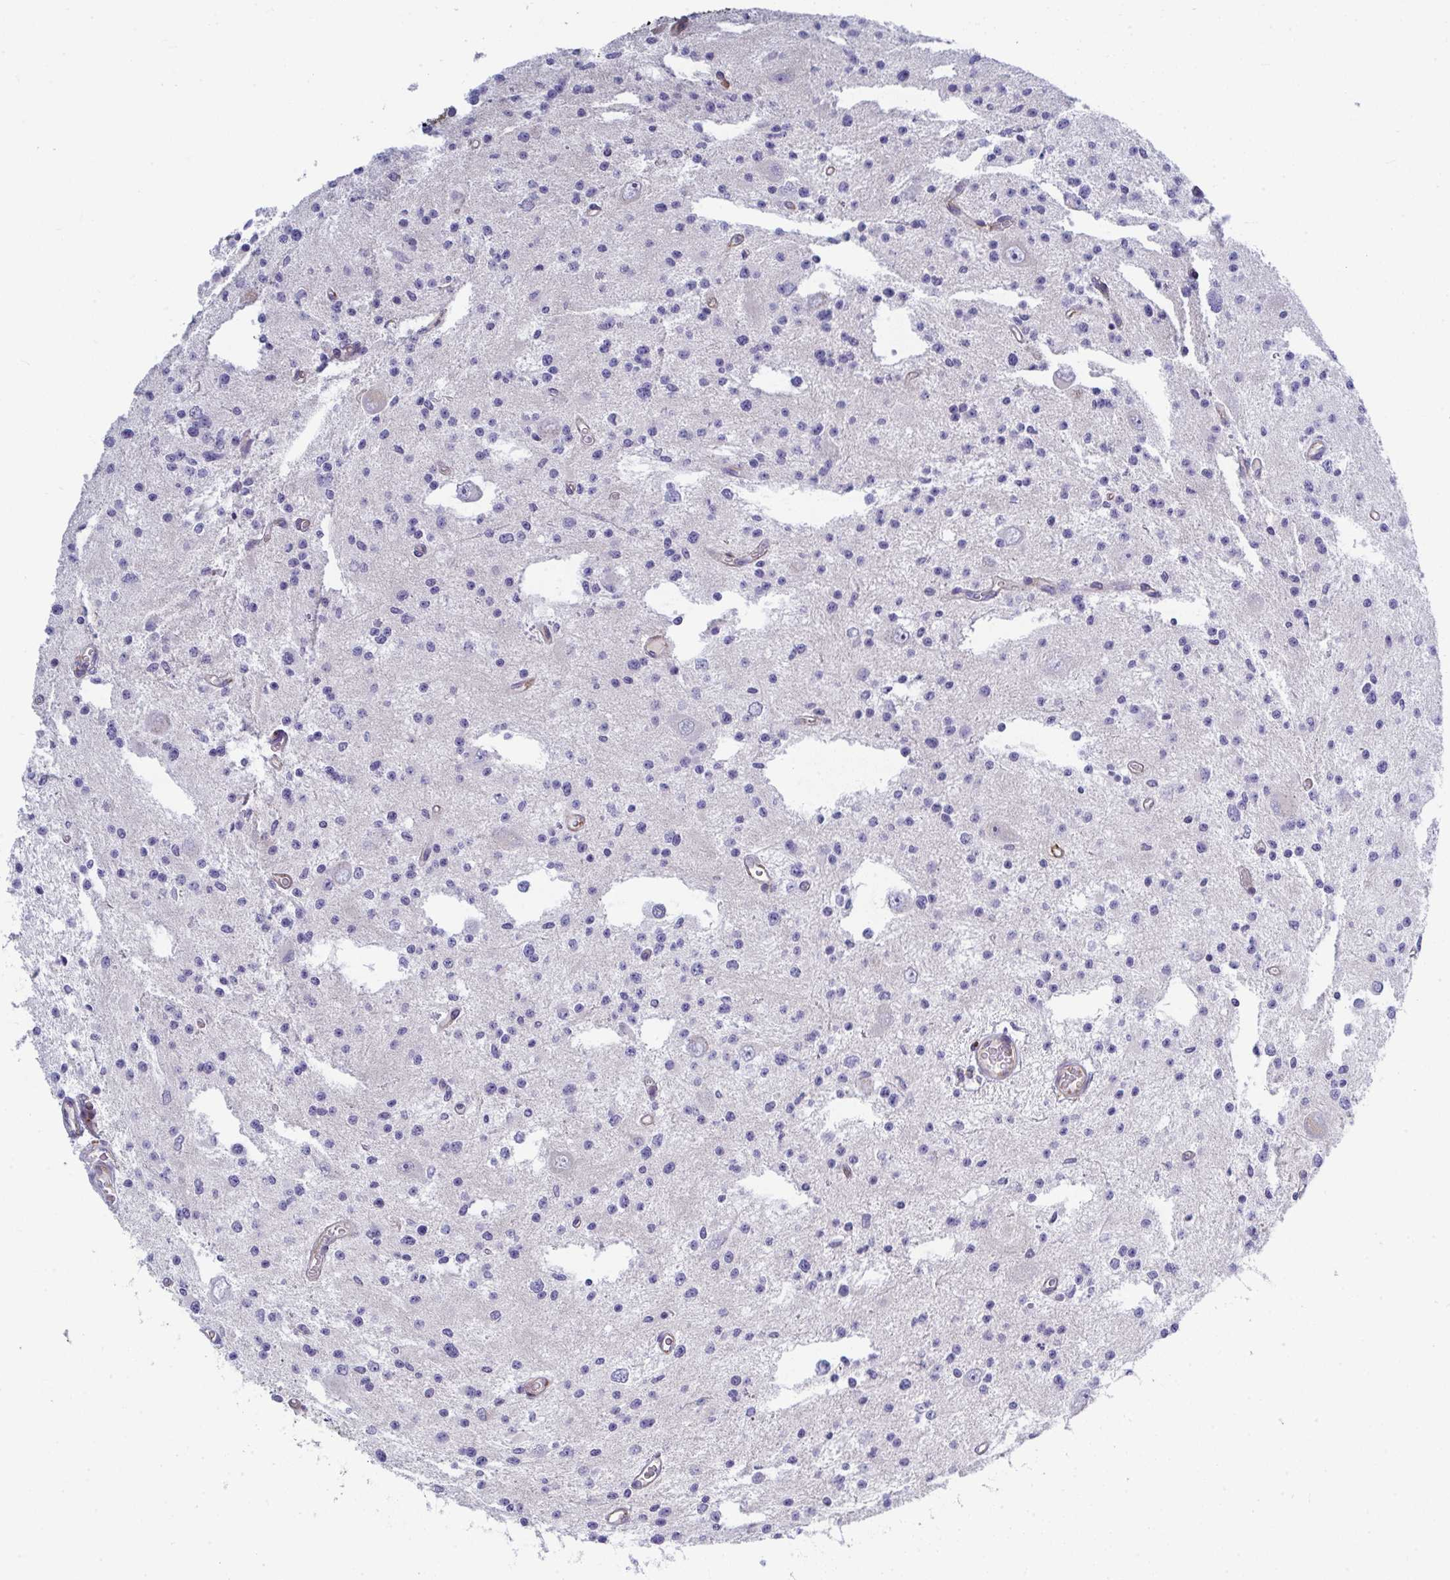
{"staining": {"intensity": "negative", "quantity": "none", "location": "none"}, "tissue": "glioma", "cell_type": "Tumor cells", "image_type": "cancer", "snomed": [{"axis": "morphology", "description": "Glioma, malignant, Low grade"}, {"axis": "topography", "description": "Brain"}], "caption": "IHC of human low-grade glioma (malignant) reveals no staining in tumor cells. (Stains: DAB immunohistochemistry with hematoxylin counter stain, Microscopy: brightfield microscopy at high magnification).", "gene": "TOR1AIP2", "patient": {"sex": "male", "age": 43}}